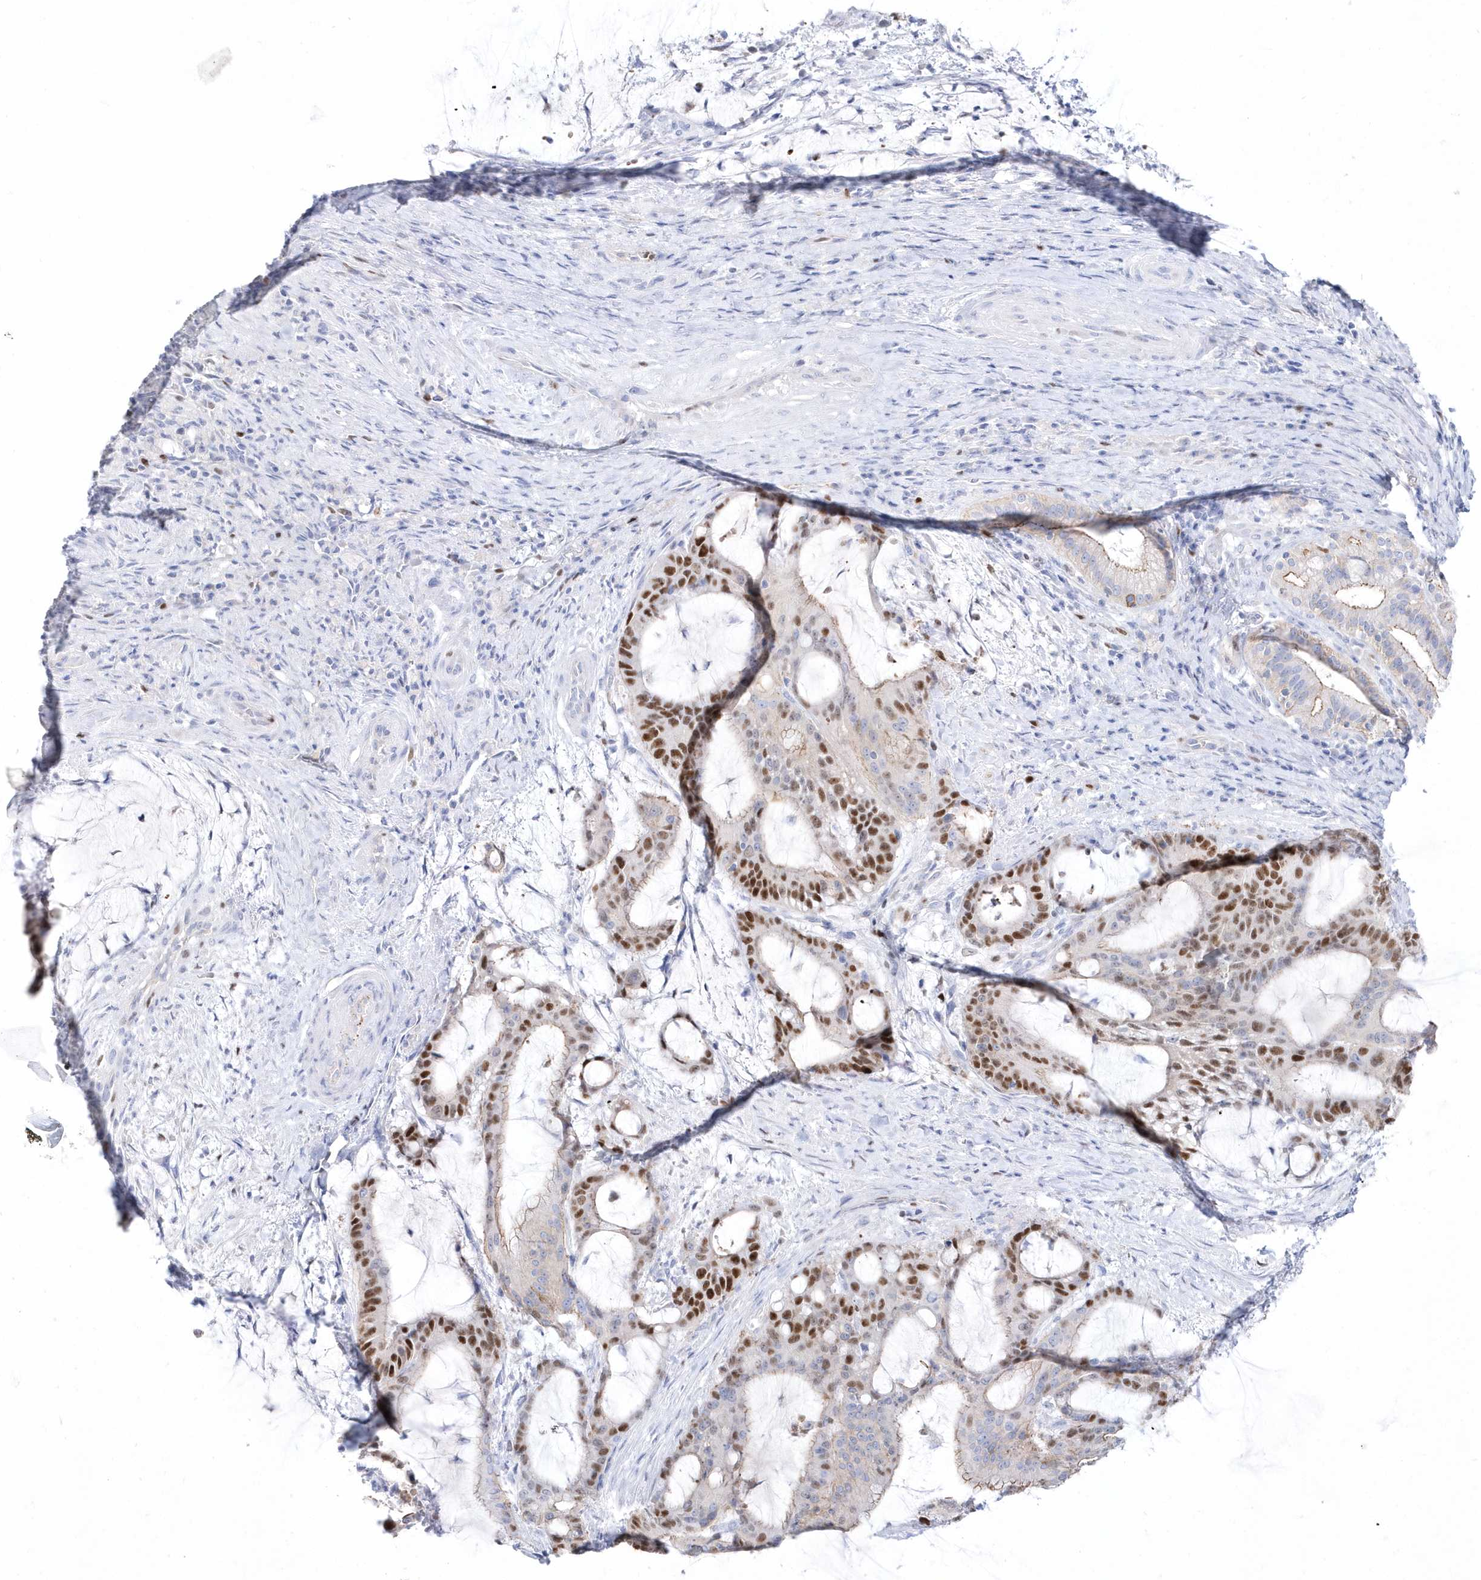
{"staining": {"intensity": "strong", "quantity": ">75%", "location": "nuclear"}, "tissue": "liver cancer", "cell_type": "Tumor cells", "image_type": "cancer", "snomed": [{"axis": "morphology", "description": "Normal tissue, NOS"}, {"axis": "morphology", "description": "Cholangiocarcinoma"}, {"axis": "topography", "description": "Liver"}, {"axis": "topography", "description": "Peripheral nerve tissue"}], "caption": "The immunohistochemical stain highlights strong nuclear positivity in tumor cells of liver cholangiocarcinoma tissue.", "gene": "TMCO6", "patient": {"sex": "female", "age": 73}}